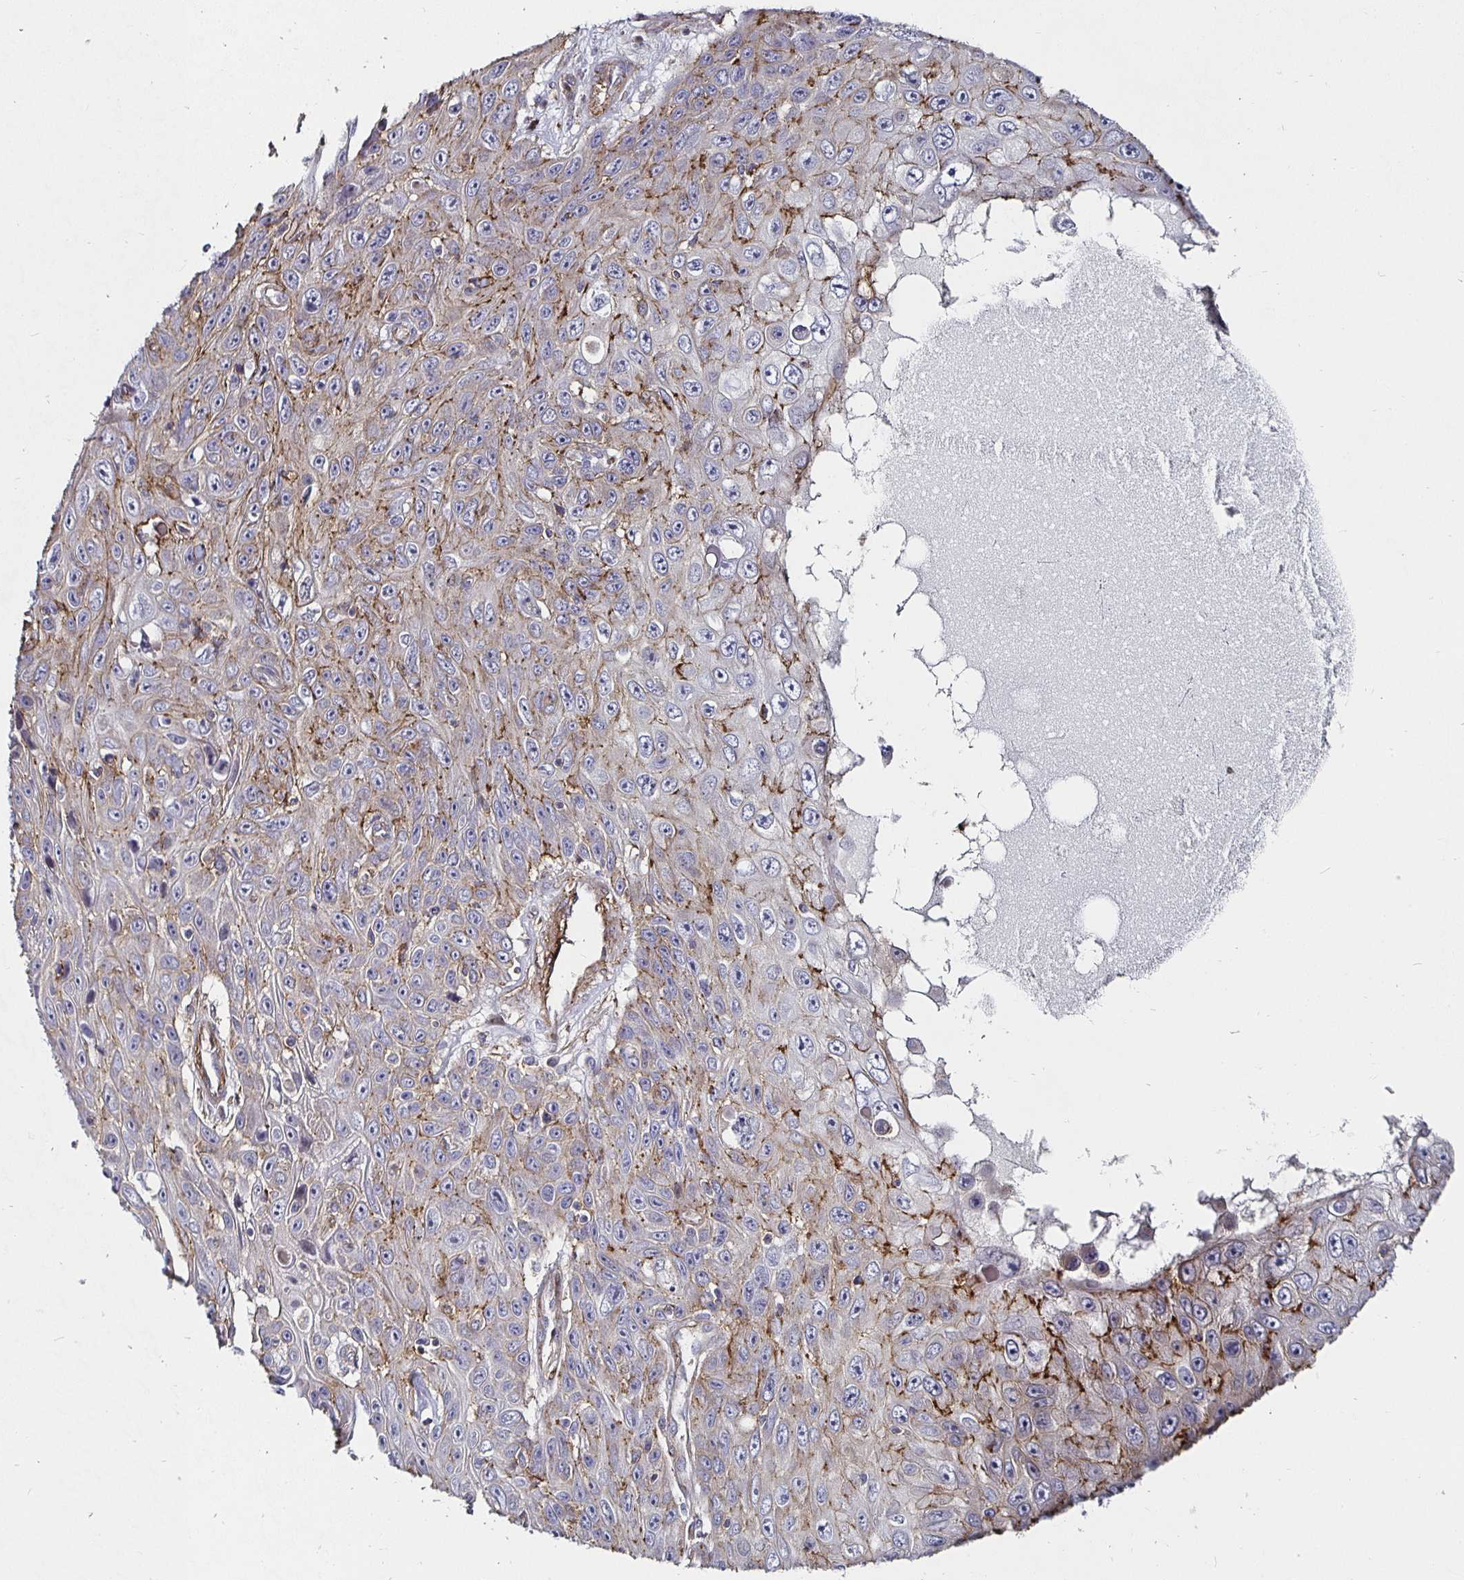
{"staining": {"intensity": "negative", "quantity": "none", "location": "none"}, "tissue": "skin cancer", "cell_type": "Tumor cells", "image_type": "cancer", "snomed": [{"axis": "morphology", "description": "Squamous cell carcinoma, NOS"}, {"axis": "topography", "description": "Skin"}], "caption": "High power microscopy photomicrograph of an immunohistochemistry (IHC) histopathology image of squamous cell carcinoma (skin), revealing no significant expression in tumor cells.", "gene": "GJA4", "patient": {"sex": "male", "age": 82}}